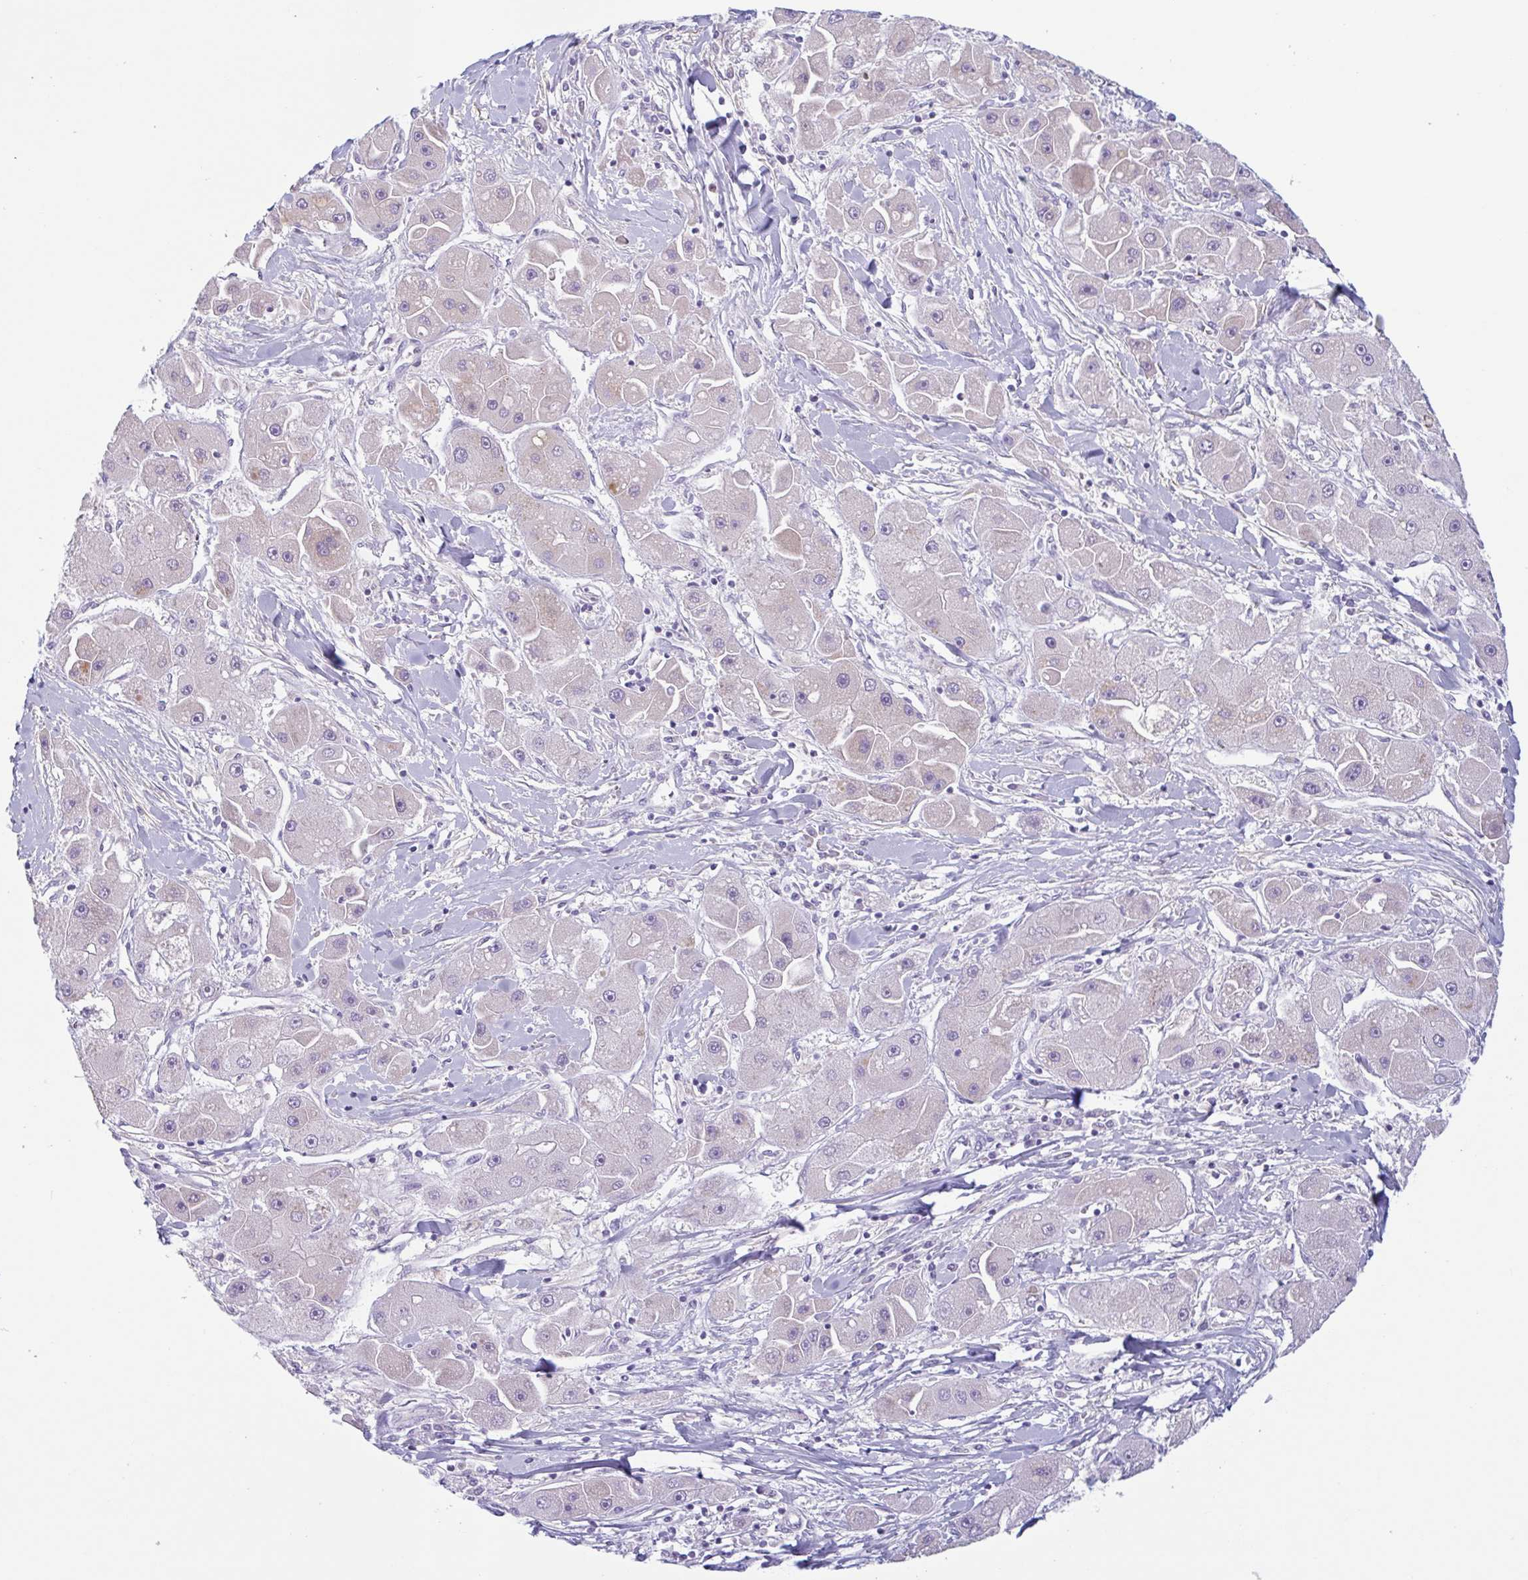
{"staining": {"intensity": "negative", "quantity": "none", "location": "none"}, "tissue": "liver cancer", "cell_type": "Tumor cells", "image_type": "cancer", "snomed": [{"axis": "morphology", "description": "Carcinoma, Hepatocellular, NOS"}, {"axis": "topography", "description": "Liver"}], "caption": "Immunohistochemistry (IHC) image of neoplastic tissue: human liver cancer stained with DAB exhibits no significant protein staining in tumor cells.", "gene": "MYH10", "patient": {"sex": "male", "age": 24}}